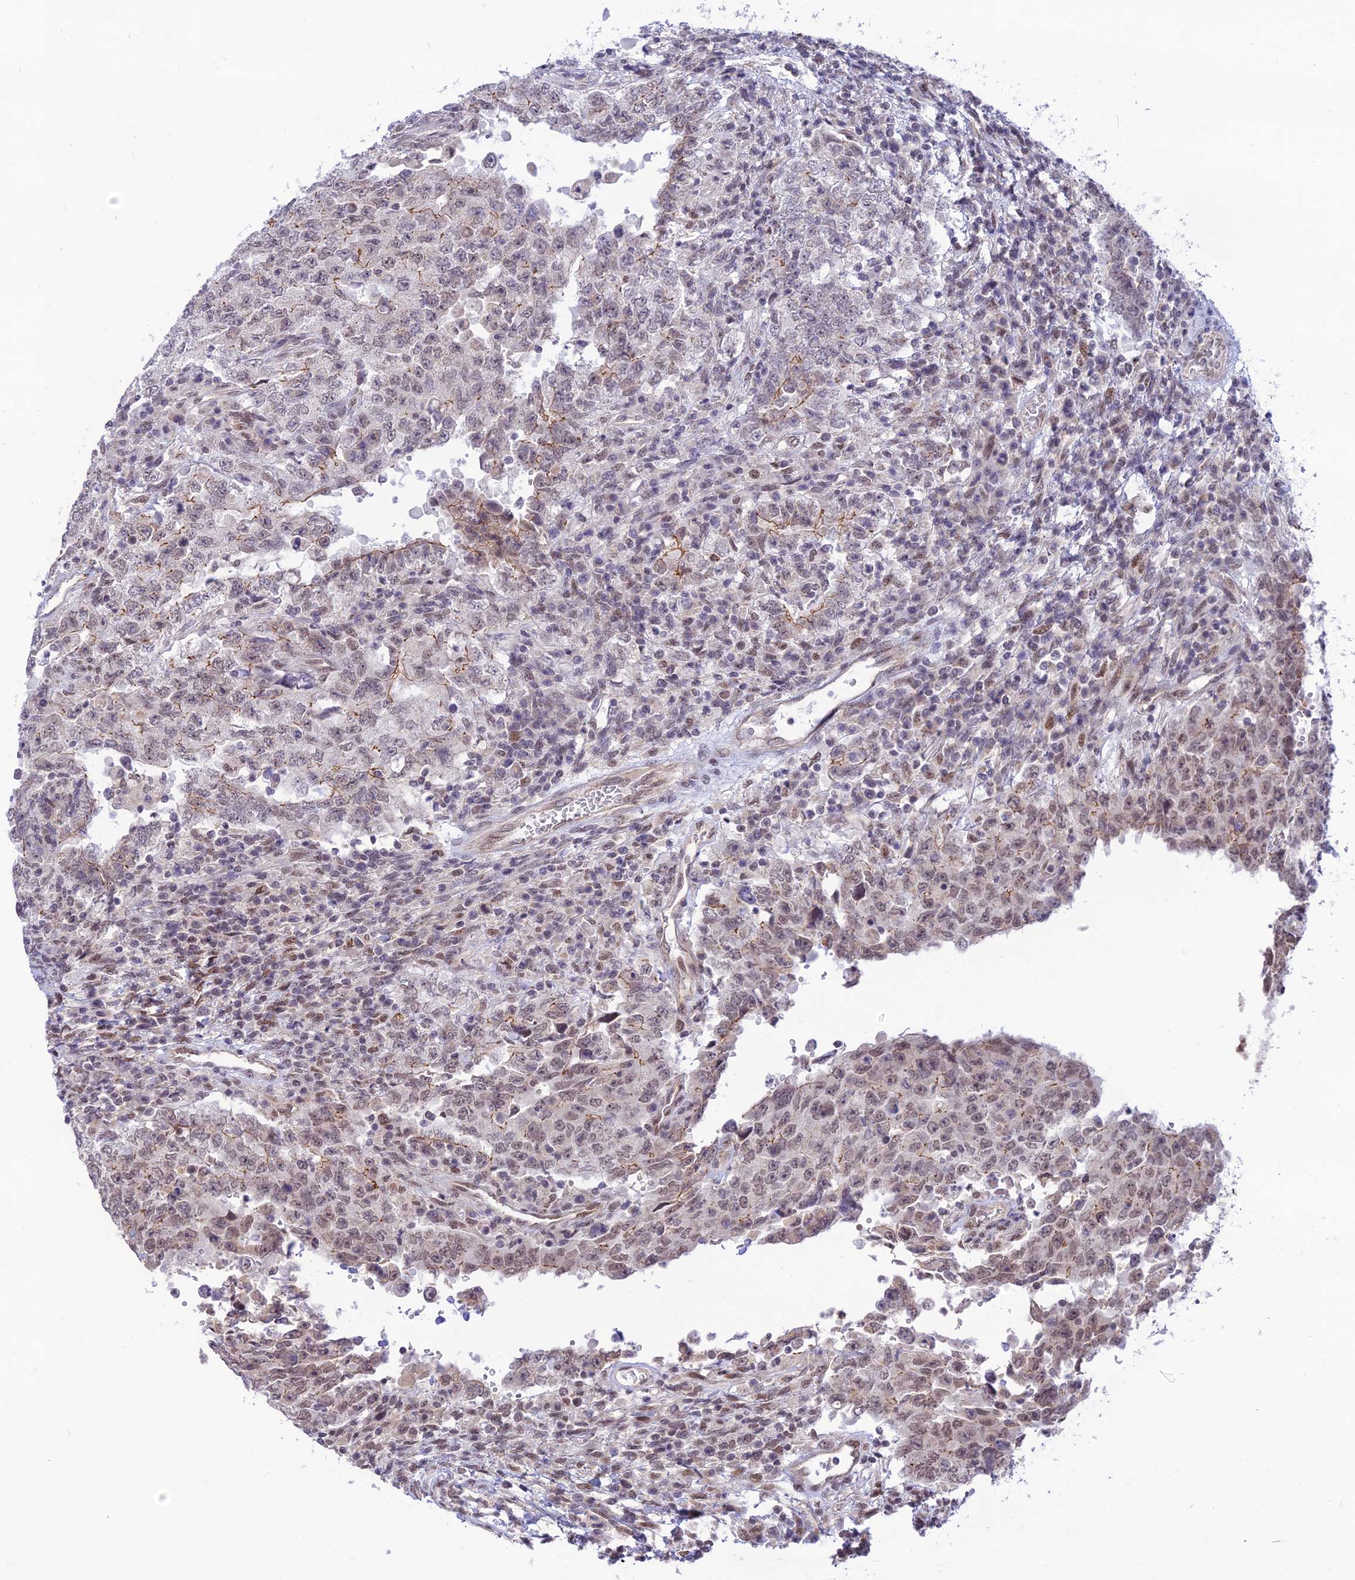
{"staining": {"intensity": "weak", "quantity": "25%-75%", "location": "cytoplasmic/membranous,nuclear"}, "tissue": "testis cancer", "cell_type": "Tumor cells", "image_type": "cancer", "snomed": [{"axis": "morphology", "description": "Carcinoma, Embryonal, NOS"}, {"axis": "topography", "description": "Testis"}], "caption": "Testis cancer (embryonal carcinoma) tissue exhibits weak cytoplasmic/membranous and nuclear expression in about 25%-75% of tumor cells", "gene": "MICOS13", "patient": {"sex": "male", "age": 26}}